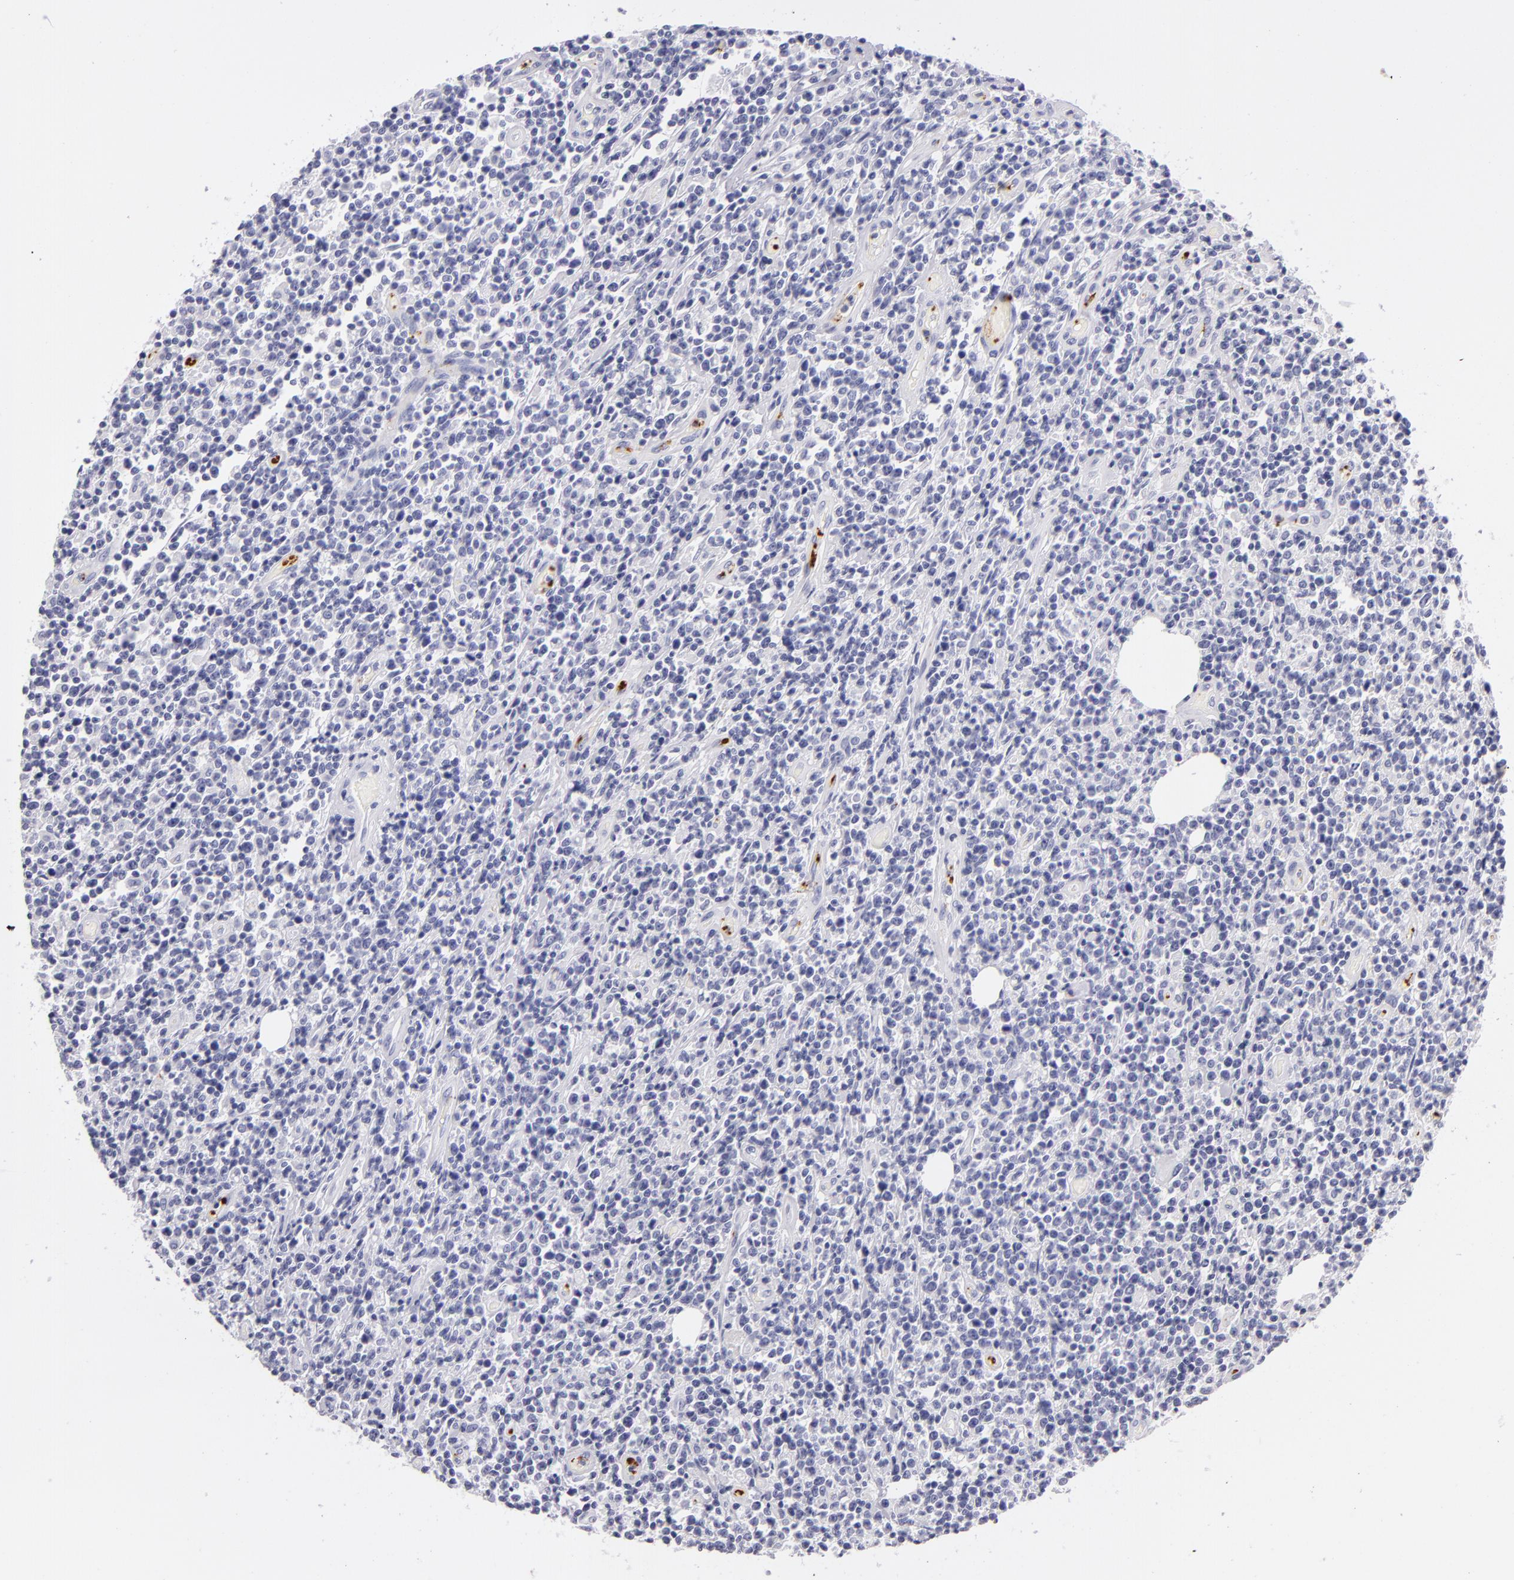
{"staining": {"intensity": "negative", "quantity": "none", "location": "none"}, "tissue": "lymphoma", "cell_type": "Tumor cells", "image_type": "cancer", "snomed": [{"axis": "morphology", "description": "Malignant lymphoma, non-Hodgkin's type, High grade"}, {"axis": "topography", "description": "Colon"}], "caption": "Tumor cells show no significant protein positivity in high-grade malignant lymphoma, non-Hodgkin's type.", "gene": "GP1BA", "patient": {"sex": "male", "age": 82}}